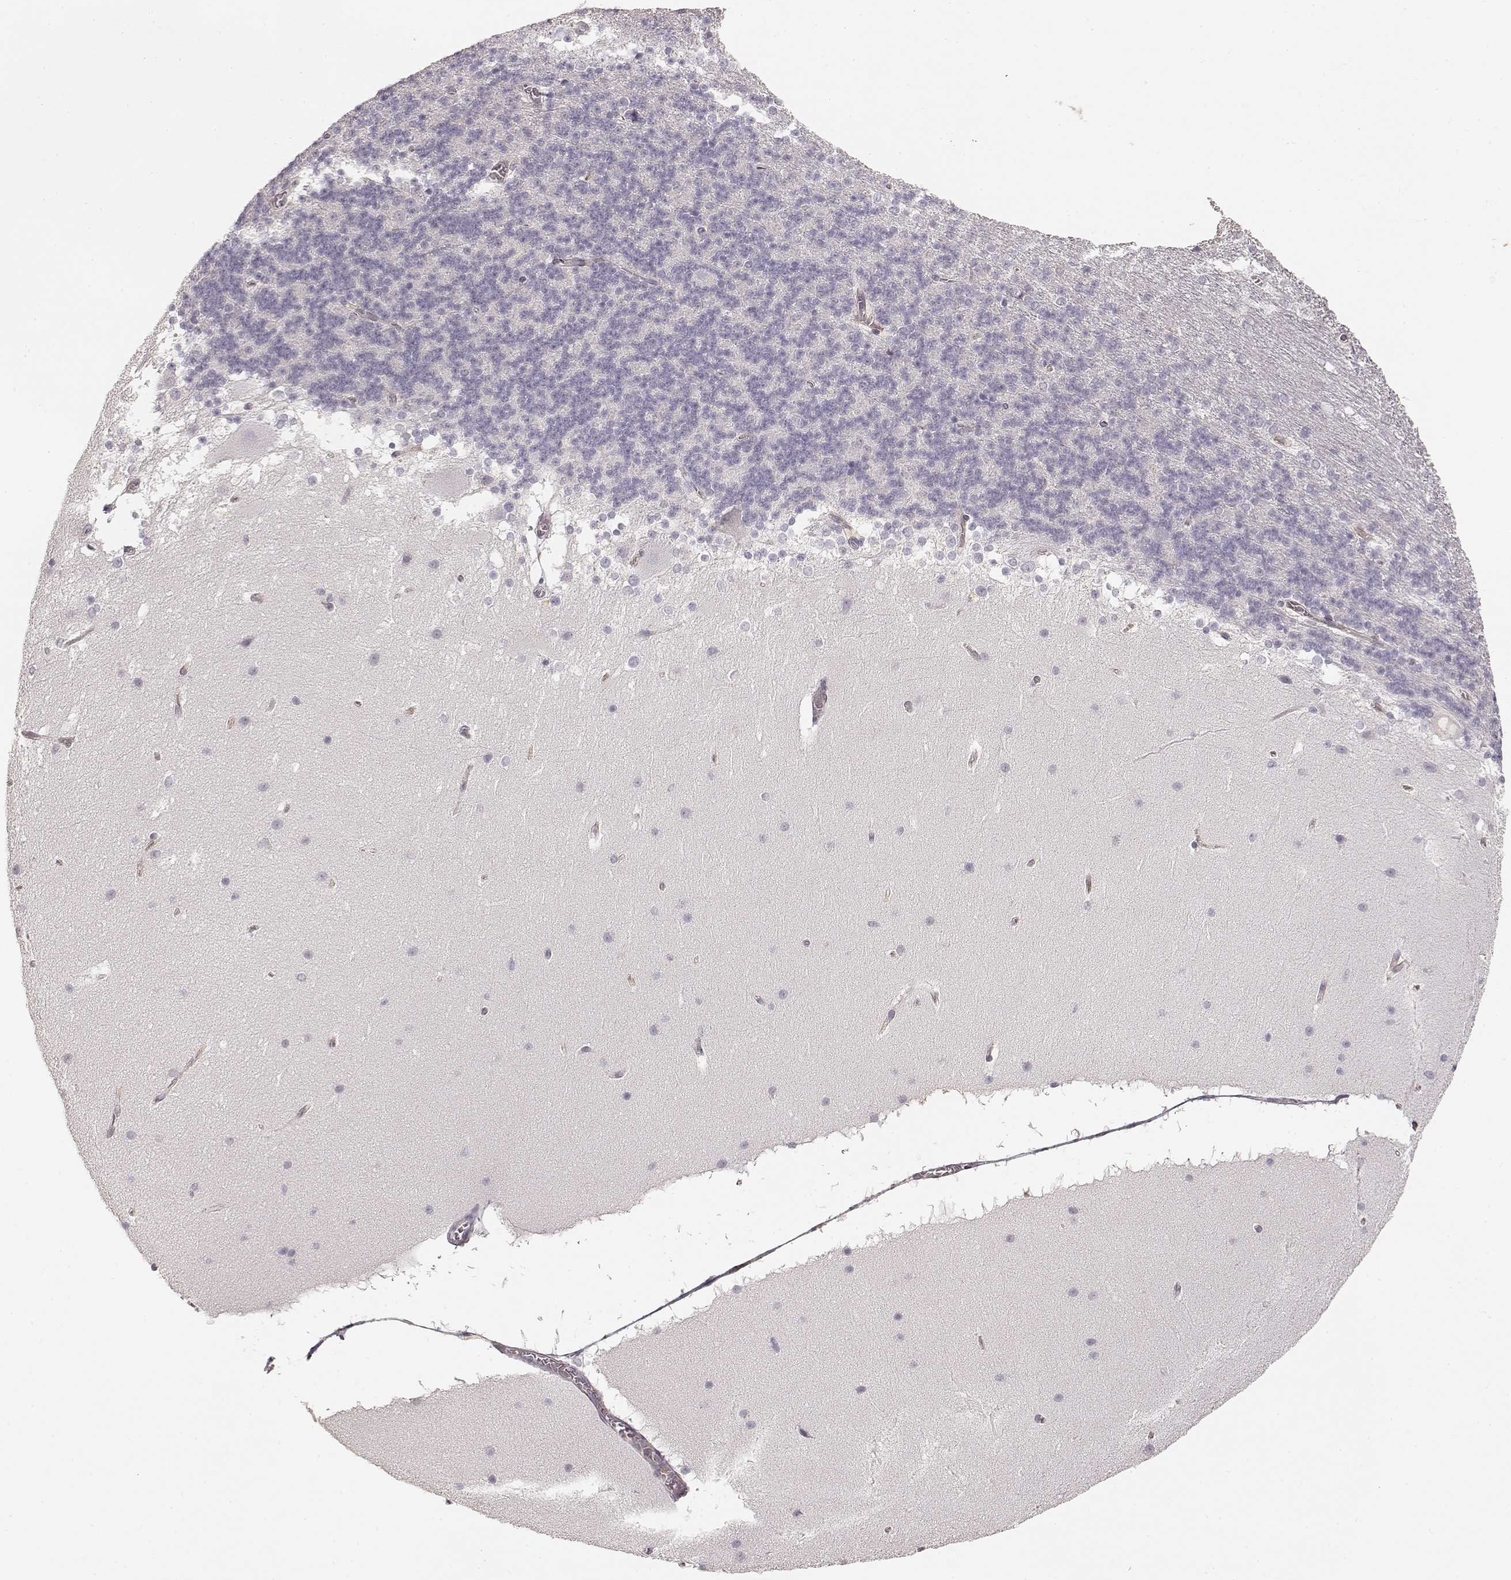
{"staining": {"intensity": "negative", "quantity": "none", "location": "none"}, "tissue": "cerebellum", "cell_type": "Cells in granular layer", "image_type": "normal", "snomed": [{"axis": "morphology", "description": "Normal tissue, NOS"}, {"axis": "topography", "description": "Cerebellum"}], "caption": "An immunohistochemistry (IHC) photomicrograph of benign cerebellum is shown. There is no staining in cells in granular layer of cerebellum. Nuclei are stained in blue.", "gene": "LAMA4", "patient": {"sex": "female", "age": 19}}